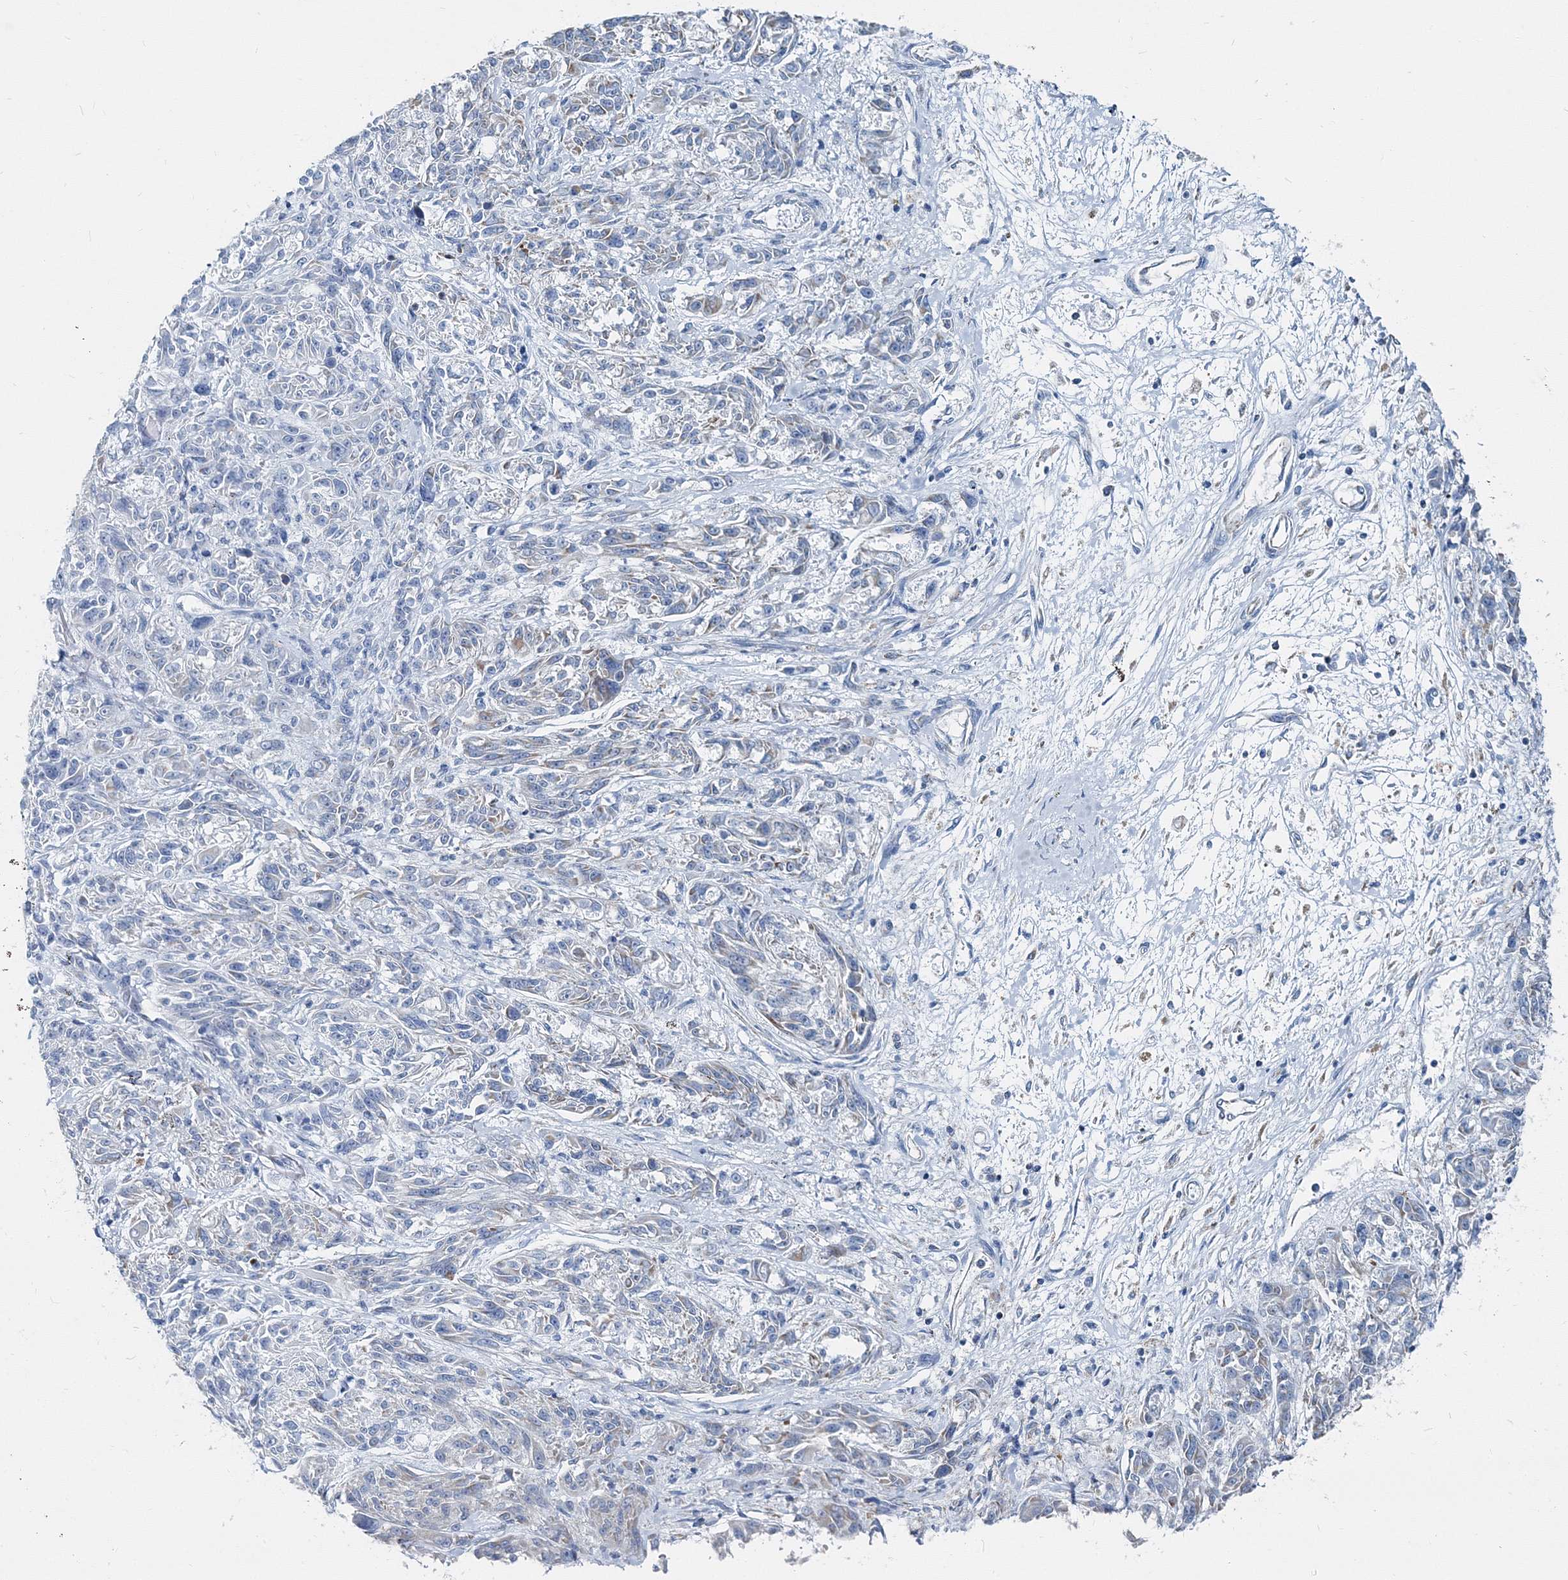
{"staining": {"intensity": "negative", "quantity": "none", "location": "none"}, "tissue": "melanoma", "cell_type": "Tumor cells", "image_type": "cancer", "snomed": [{"axis": "morphology", "description": "Malignant melanoma, NOS"}, {"axis": "topography", "description": "Skin"}], "caption": "Immunohistochemistry (IHC) photomicrograph of malignant melanoma stained for a protein (brown), which shows no expression in tumor cells.", "gene": "GABARAPL2", "patient": {"sex": "male", "age": 53}}